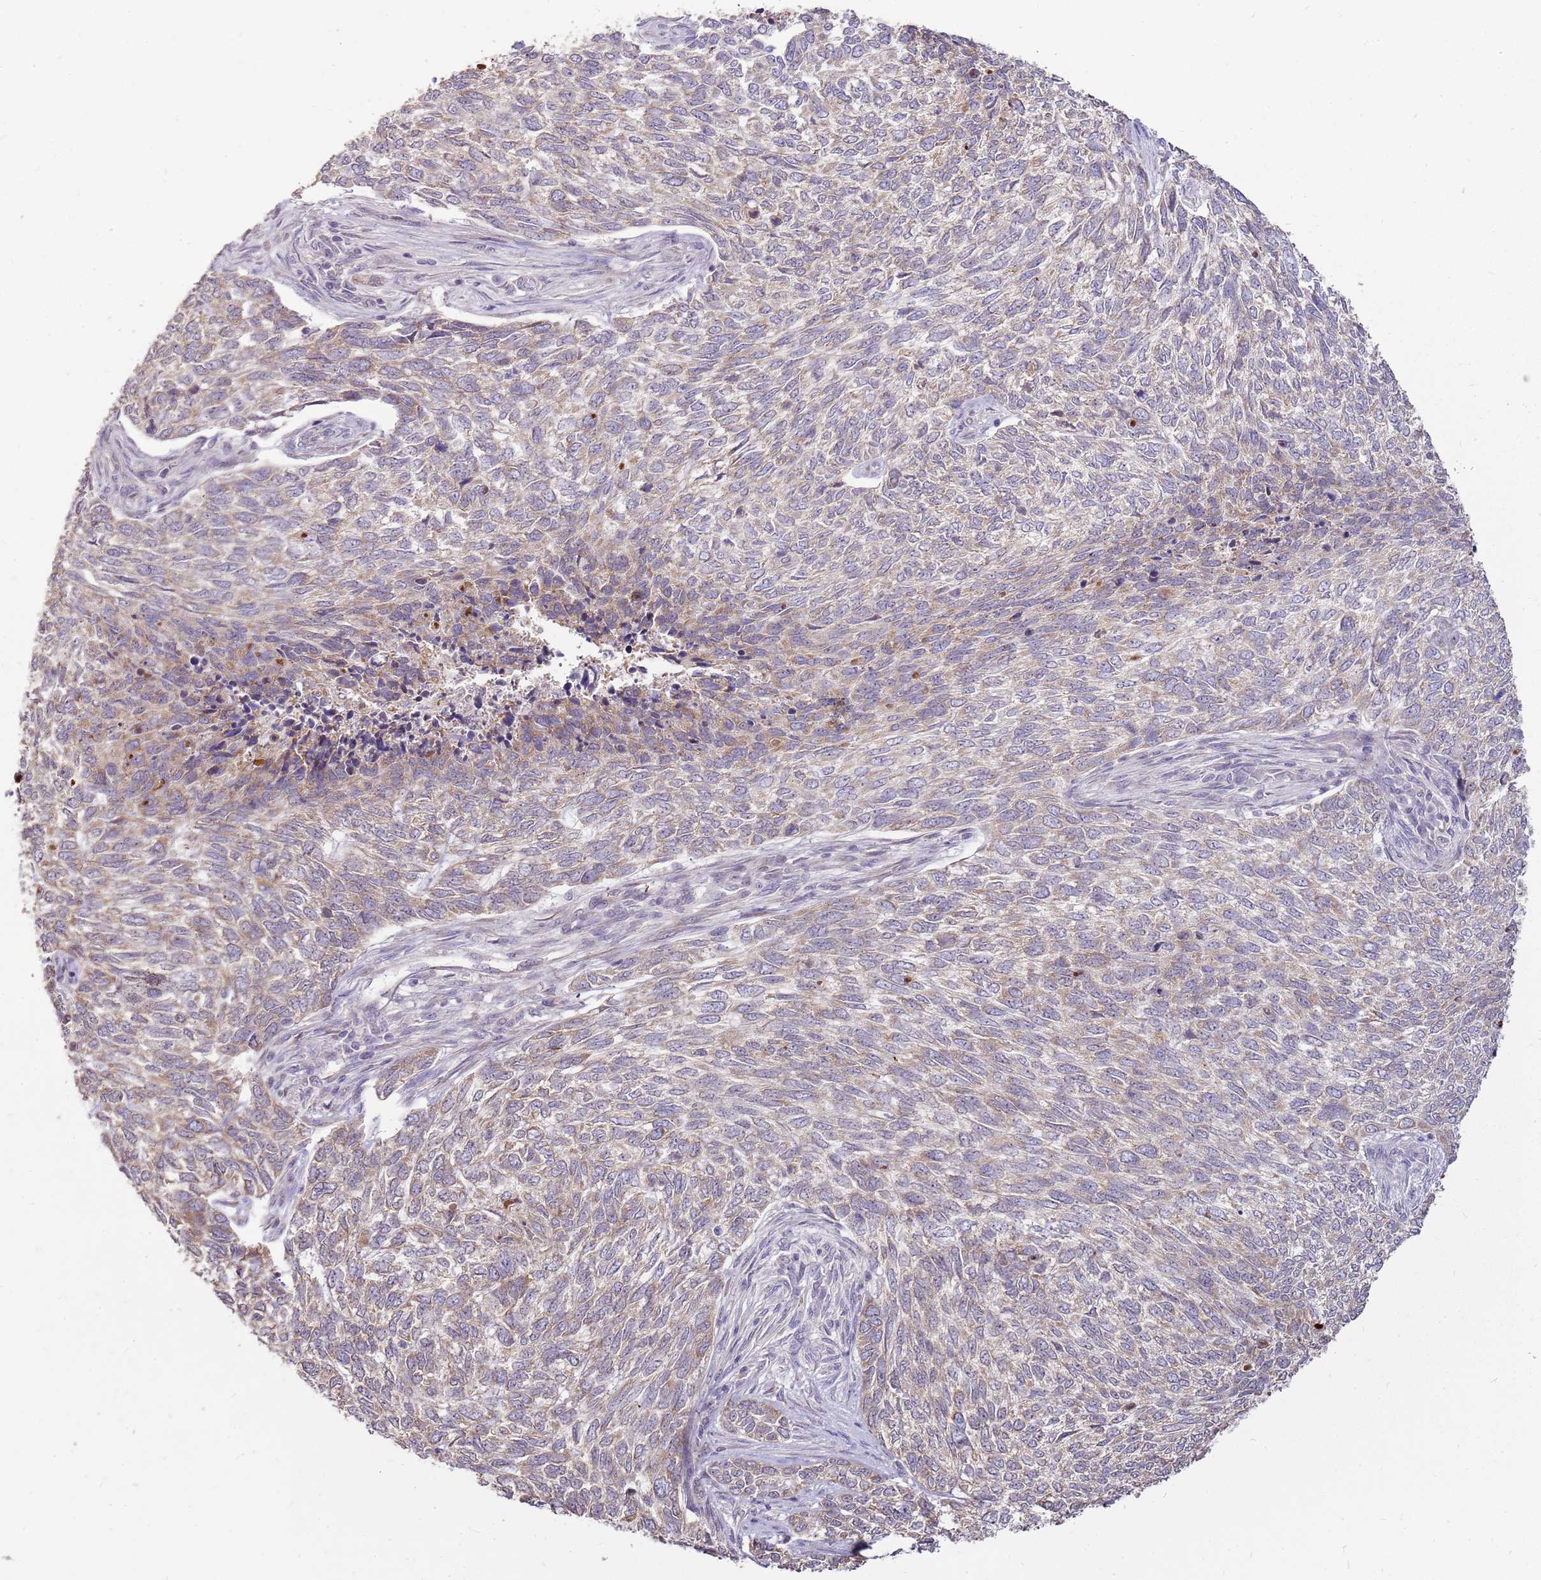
{"staining": {"intensity": "weak", "quantity": ">75%", "location": "cytoplasmic/membranous"}, "tissue": "skin cancer", "cell_type": "Tumor cells", "image_type": "cancer", "snomed": [{"axis": "morphology", "description": "Basal cell carcinoma"}, {"axis": "topography", "description": "Skin"}], "caption": "A photomicrograph of skin basal cell carcinoma stained for a protein displays weak cytoplasmic/membranous brown staining in tumor cells.", "gene": "UGGT2", "patient": {"sex": "female", "age": 65}}